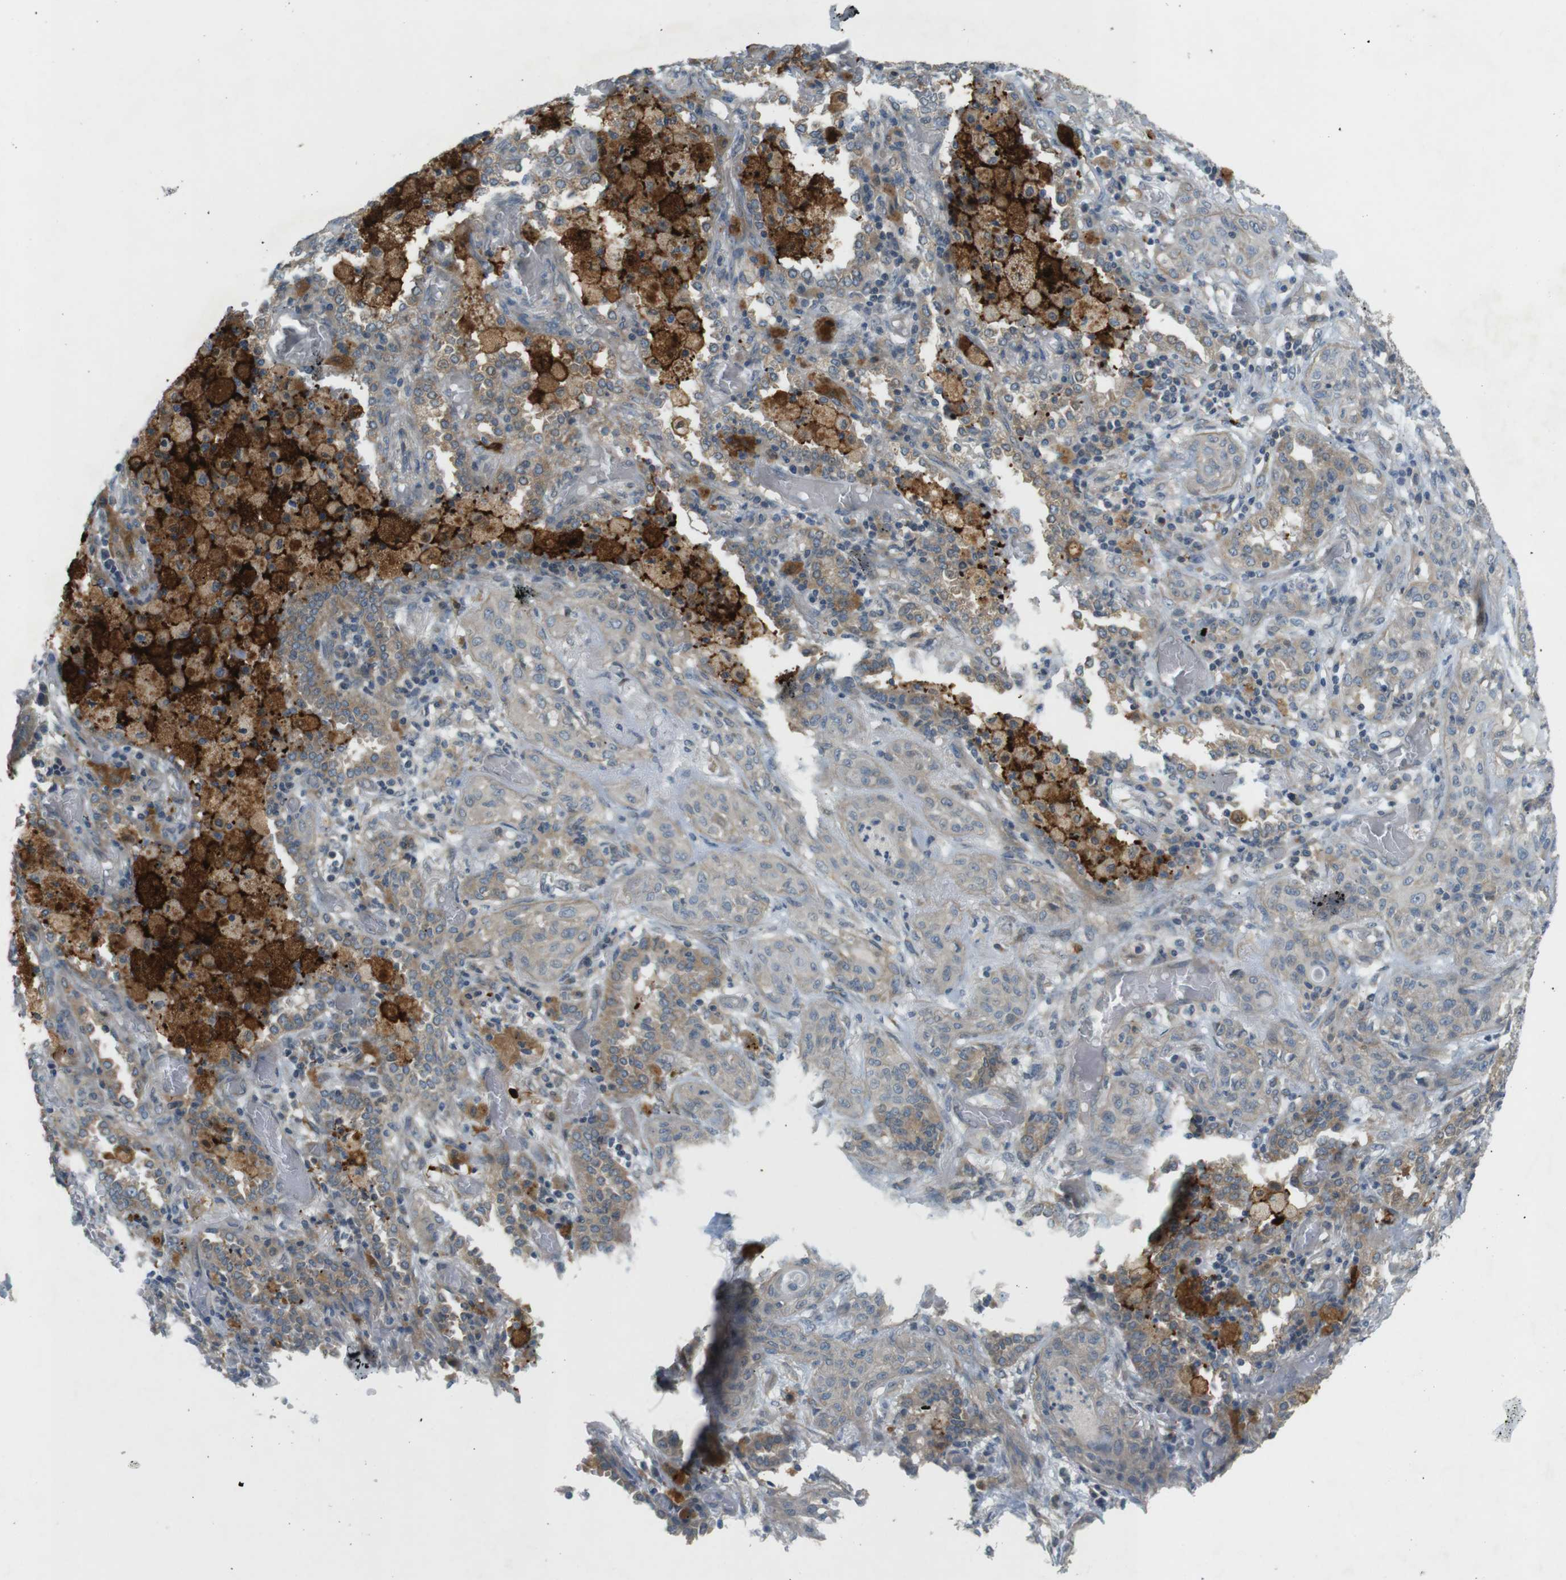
{"staining": {"intensity": "moderate", "quantity": "<25%", "location": "cytoplasmic/membranous"}, "tissue": "lung cancer", "cell_type": "Tumor cells", "image_type": "cancer", "snomed": [{"axis": "morphology", "description": "Squamous cell carcinoma, NOS"}, {"axis": "topography", "description": "Lung"}], "caption": "IHC staining of lung cancer, which reveals low levels of moderate cytoplasmic/membranous expression in approximately <25% of tumor cells indicating moderate cytoplasmic/membranous protein positivity. The staining was performed using DAB (brown) for protein detection and nuclei were counterstained in hematoxylin (blue).", "gene": "TMEM41B", "patient": {"sex": "female", "age": 47}}